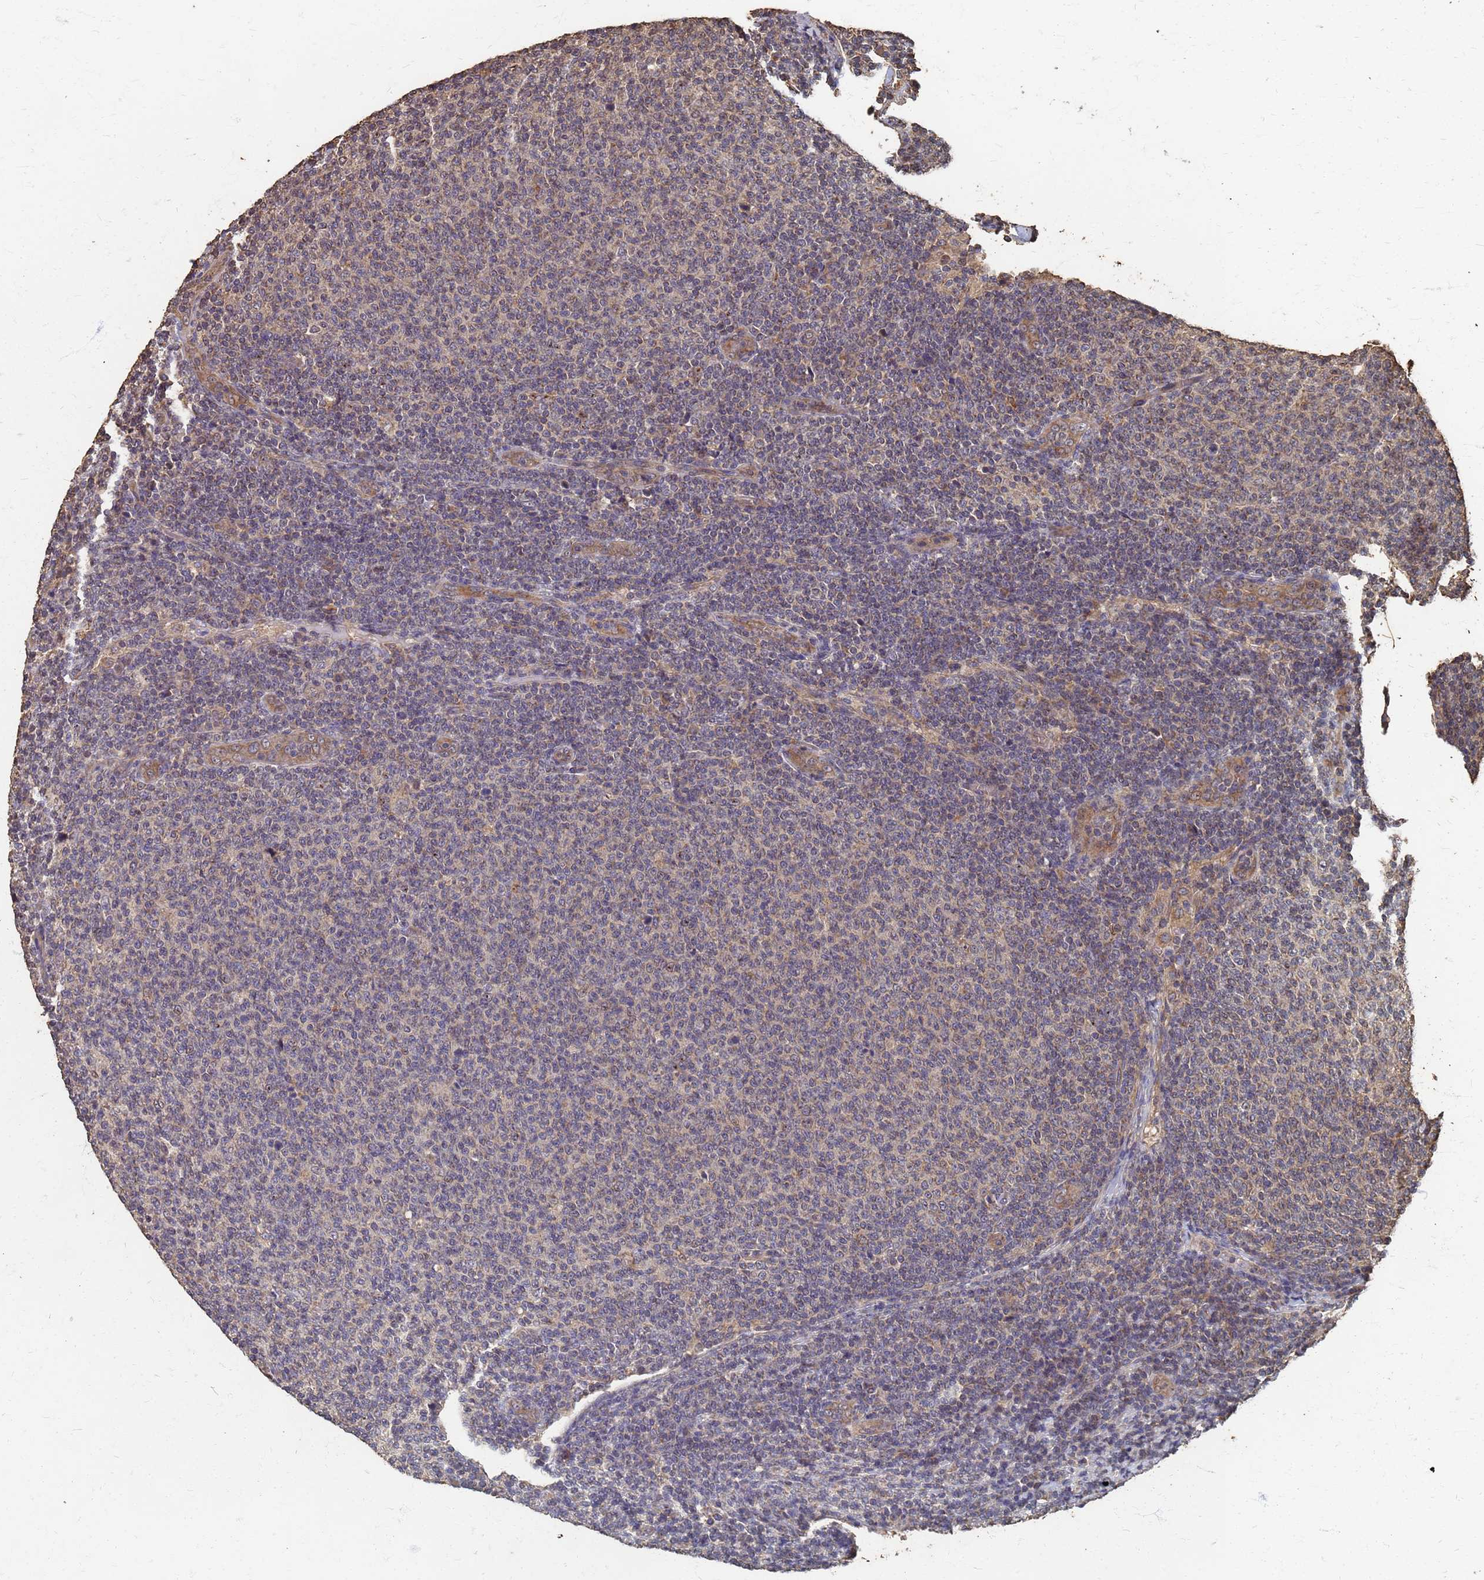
{"staining": {"intensity": "weak", "quantity": "<25%", "location": "cytoplasmic/membranous"}, "tissue": "lymphoma", "cell_type": "Tumor cells", "image_type": "cancer", "snomed": [{"axis": "morphology", "description": "Malignant lymphoma, non-Hodgkin's type, Low grade"}, {"axis": "topography", "description": "Lymph node"}], "caption": "The histopathology image exhibits no staining of tumor cells in malignant lymphoma, non-Hodgkin's type (low-grade). (Brightfield microscopy of DAB IHC at high magnification).", "gene": "DPH5", "patient": {"sex": "male", "age": 66}}